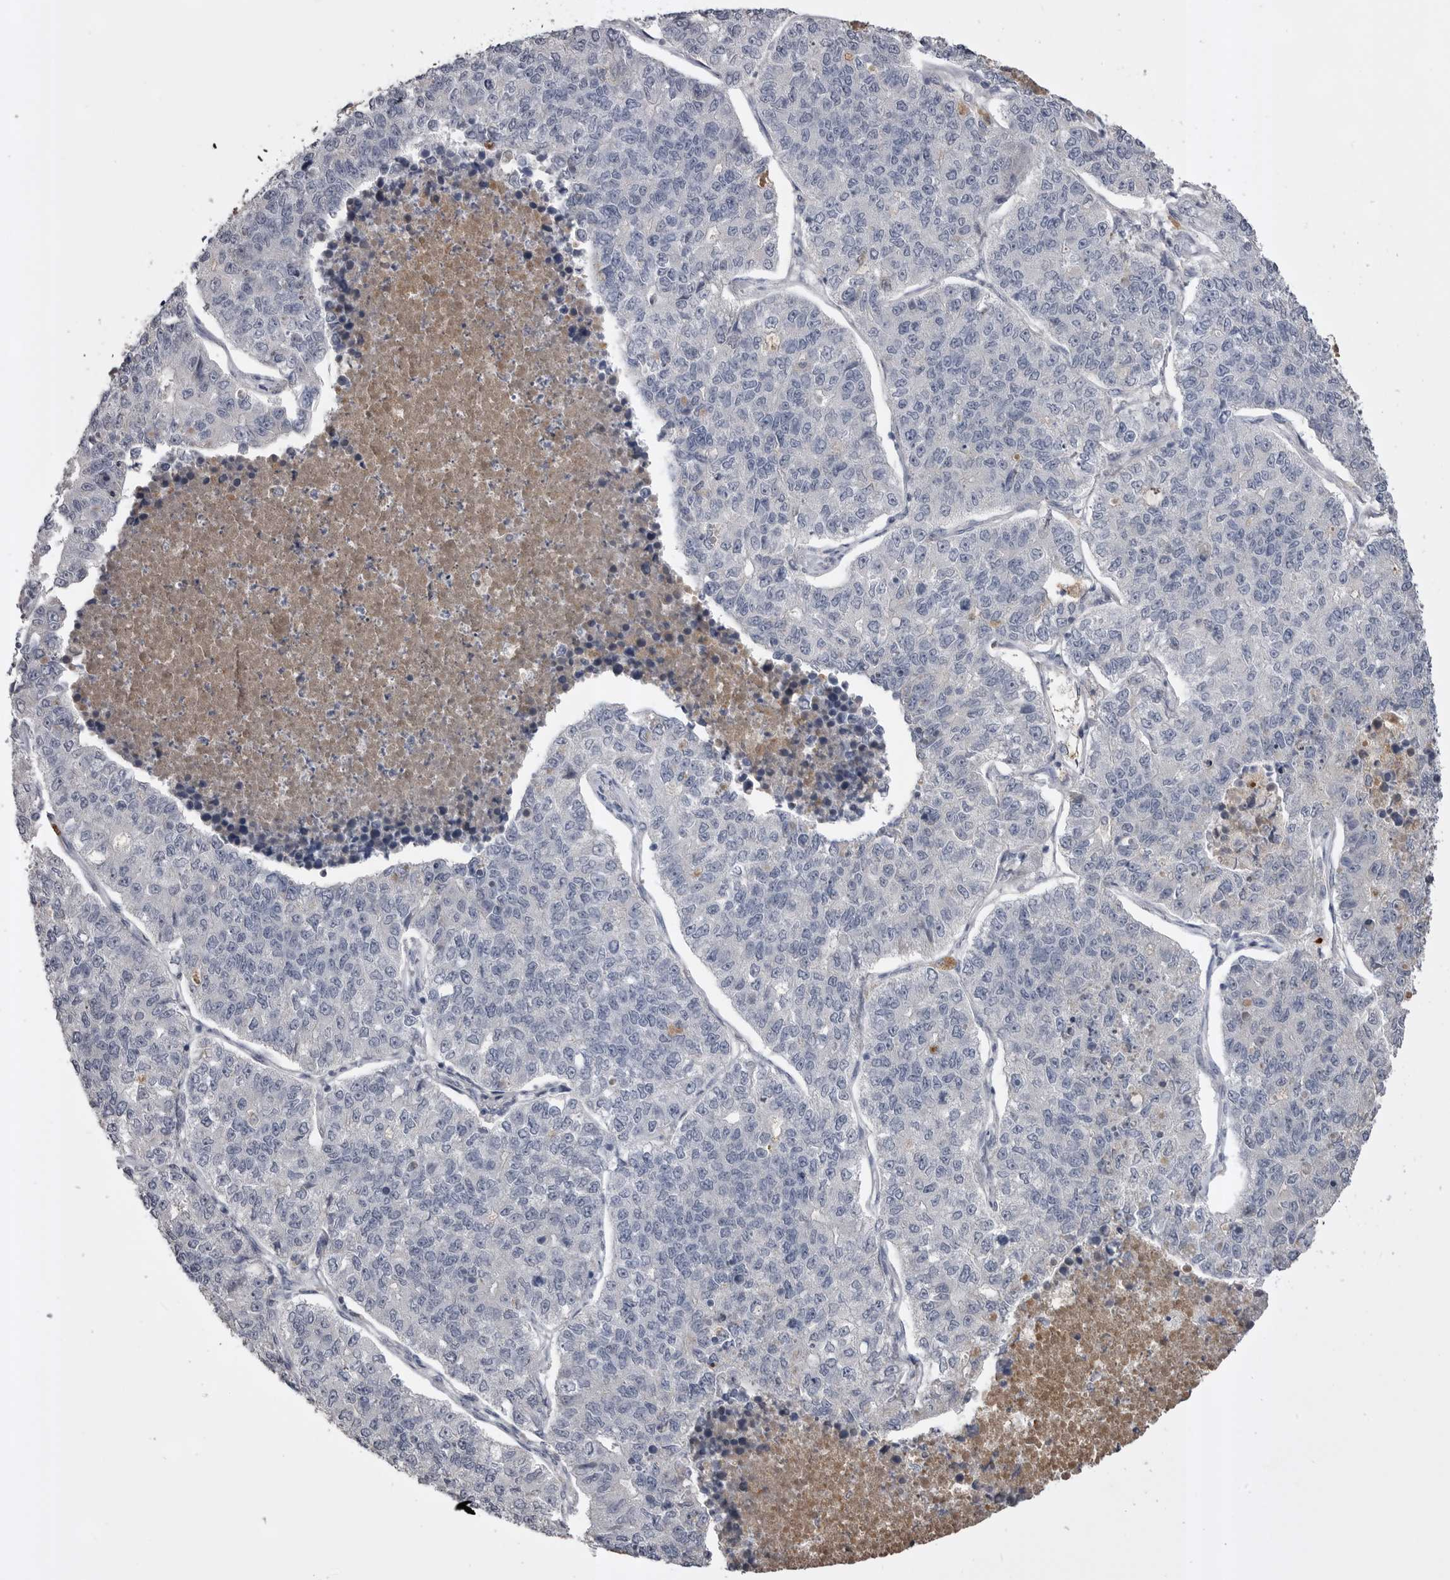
{"staining": {"intensity": "negative", "quantity": "none", "location": "none"}, "tissue": "lung cancer", "cell_type": "Tumor cells", "image_type": "cancer", "snomed": [{"axis": "morphology", "description": "Adenocarcinoma, NOS"}, {"axis": "topography", "description": "Lung"}], "caption": "This is a photomicrograph of immunohistochemistry staining of adenocarcinoma (lung), which shows no positivity in tumor cells.", "gene": "AHSG", "patient": {"sex": "male", "age": 49}}